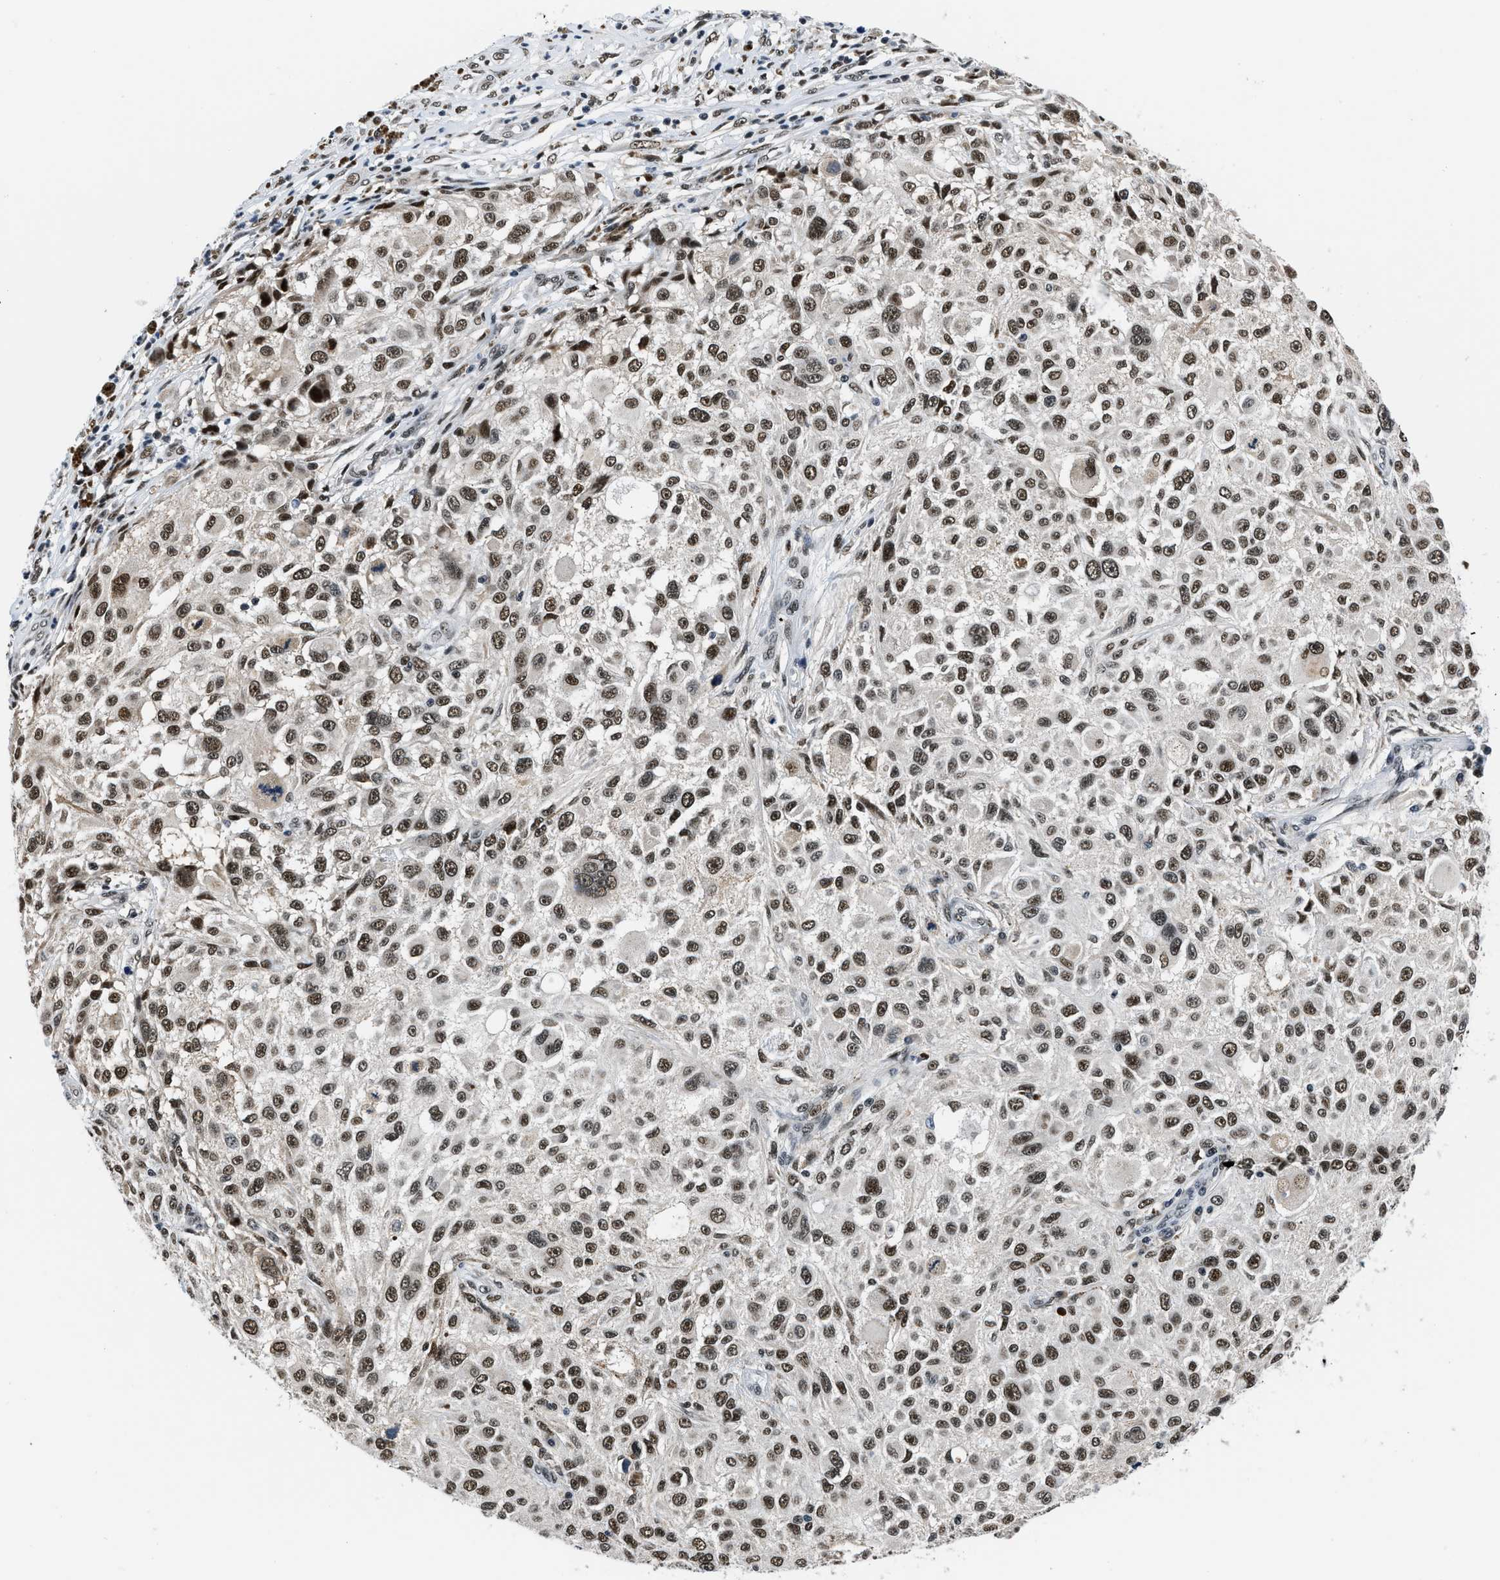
{"staining": {"intensity": "strong", "quantity": ">75%", "location": "nuclear"}, "tissue": "melanoma", "cell_type": "Tumor cells", "image_type": "cancer", "snomed": [{"axis": "morphology", "description": "Necrosis, NOS"}, {"axis": "morphology", "description": "Malignant melanoma, NOS"}, {"axis": "topography", "description": "Skin"}], "caption": "Immunohistochemical staining of melanoma demonstrates high levels of strong nuclear protein staining in approximately >75% of tumor cells. The staining was performed using DAB, with brown indicating positive protein expression. Nuclei are stained blue with hematoxylin.", "gene": "KDM3B", "patient": {"sex": "female", "age": 87}}